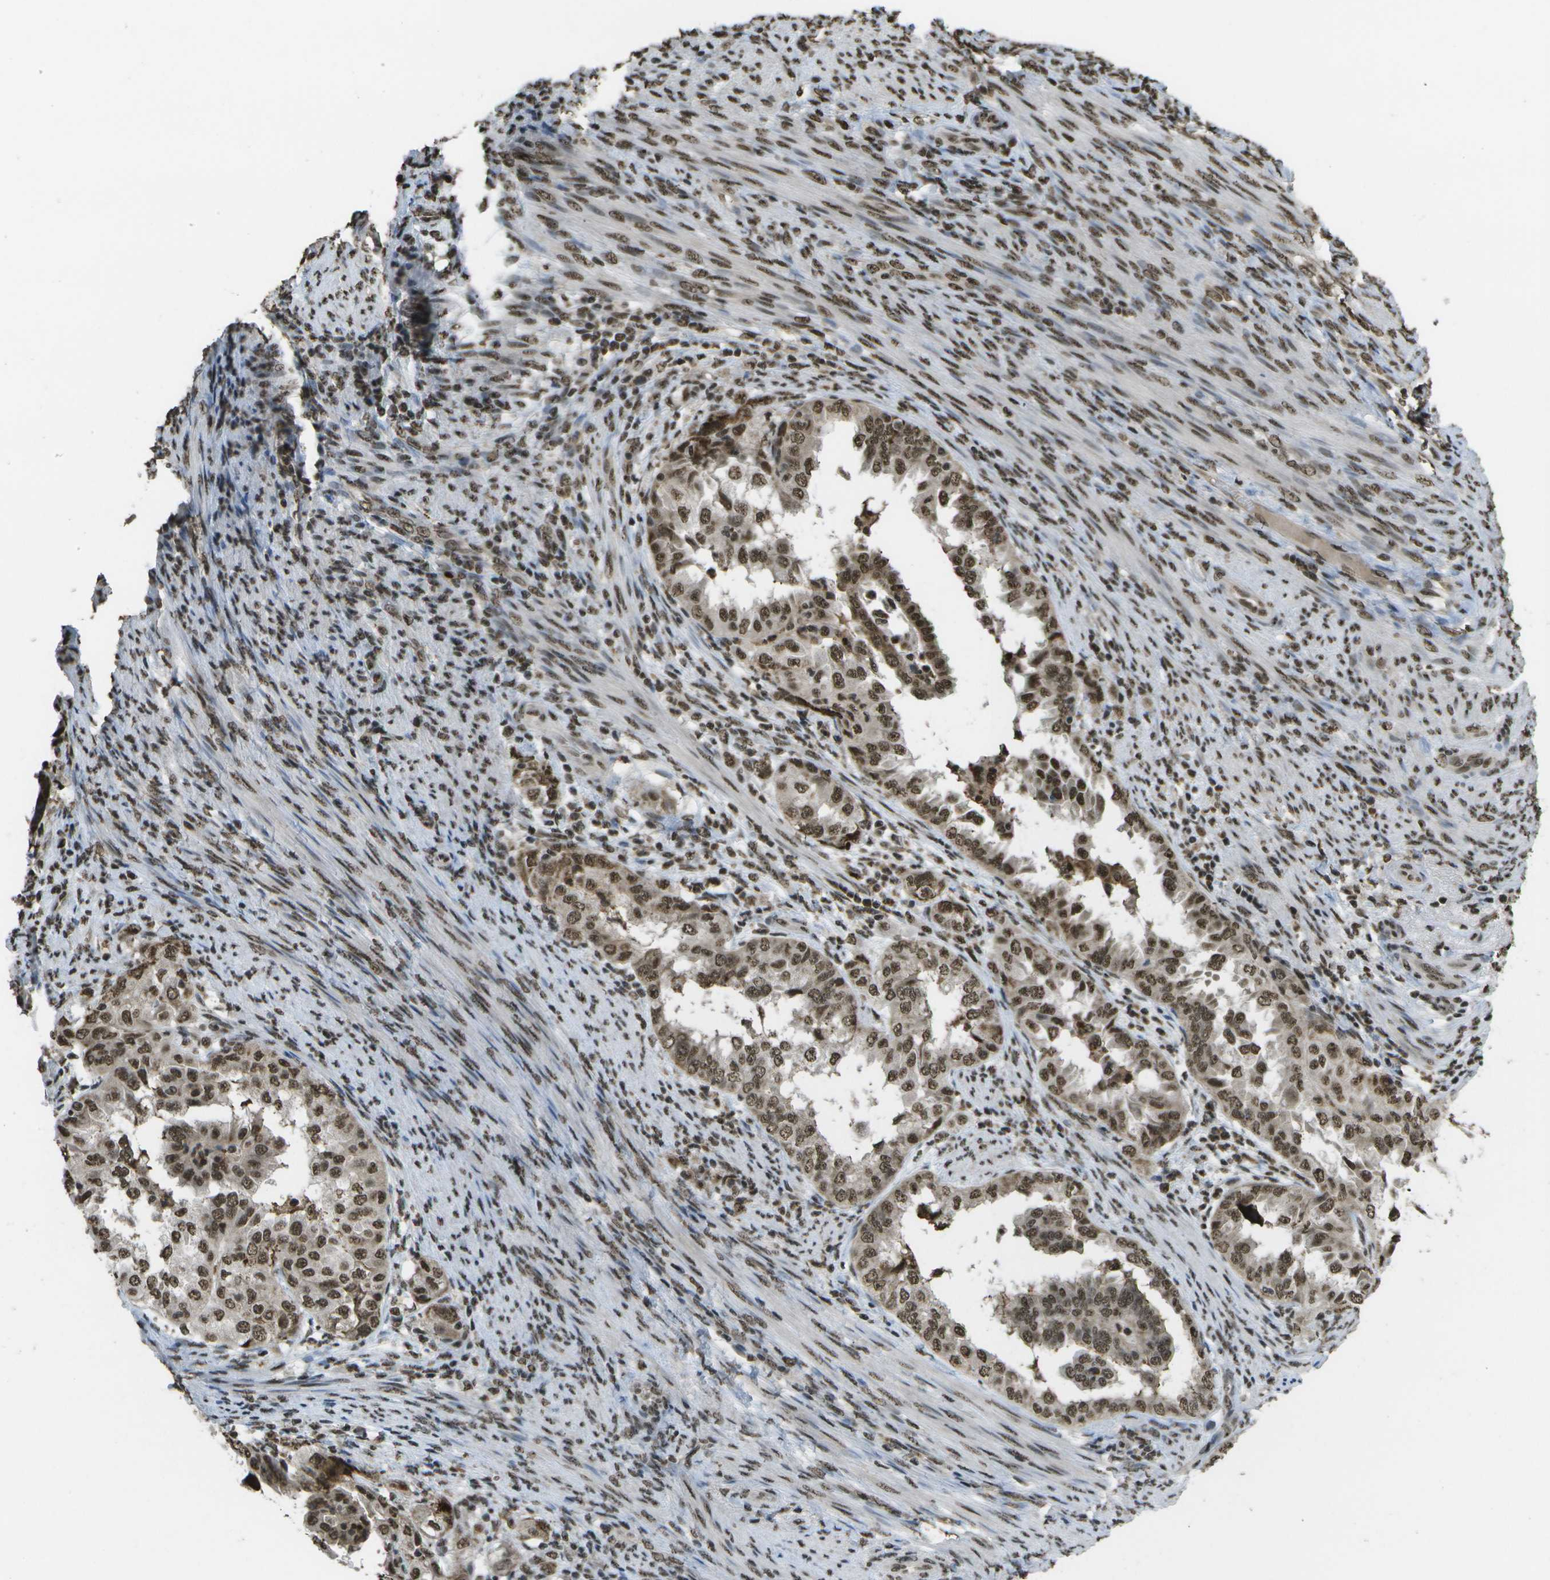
{"staining": {"intensity": "moderate", "quantity": ">75%", "location": "nuclear"}, "tissue": "endometrial cancer", "cell_type": "Tumor cells", "image_type": "cancer", "snomed": [{"axis": "morphology", "description": "Adenocarcinoma, NOS"}, {"axis": "topography", "description": "Endometrium"}], "caption": "Human endometrial cancer (adenocarcinoma) stained with a protein marker reveals moderate staining in tumor cells.", "gene": "SPEN", "patient": {"sex": "female", "age": 85}}